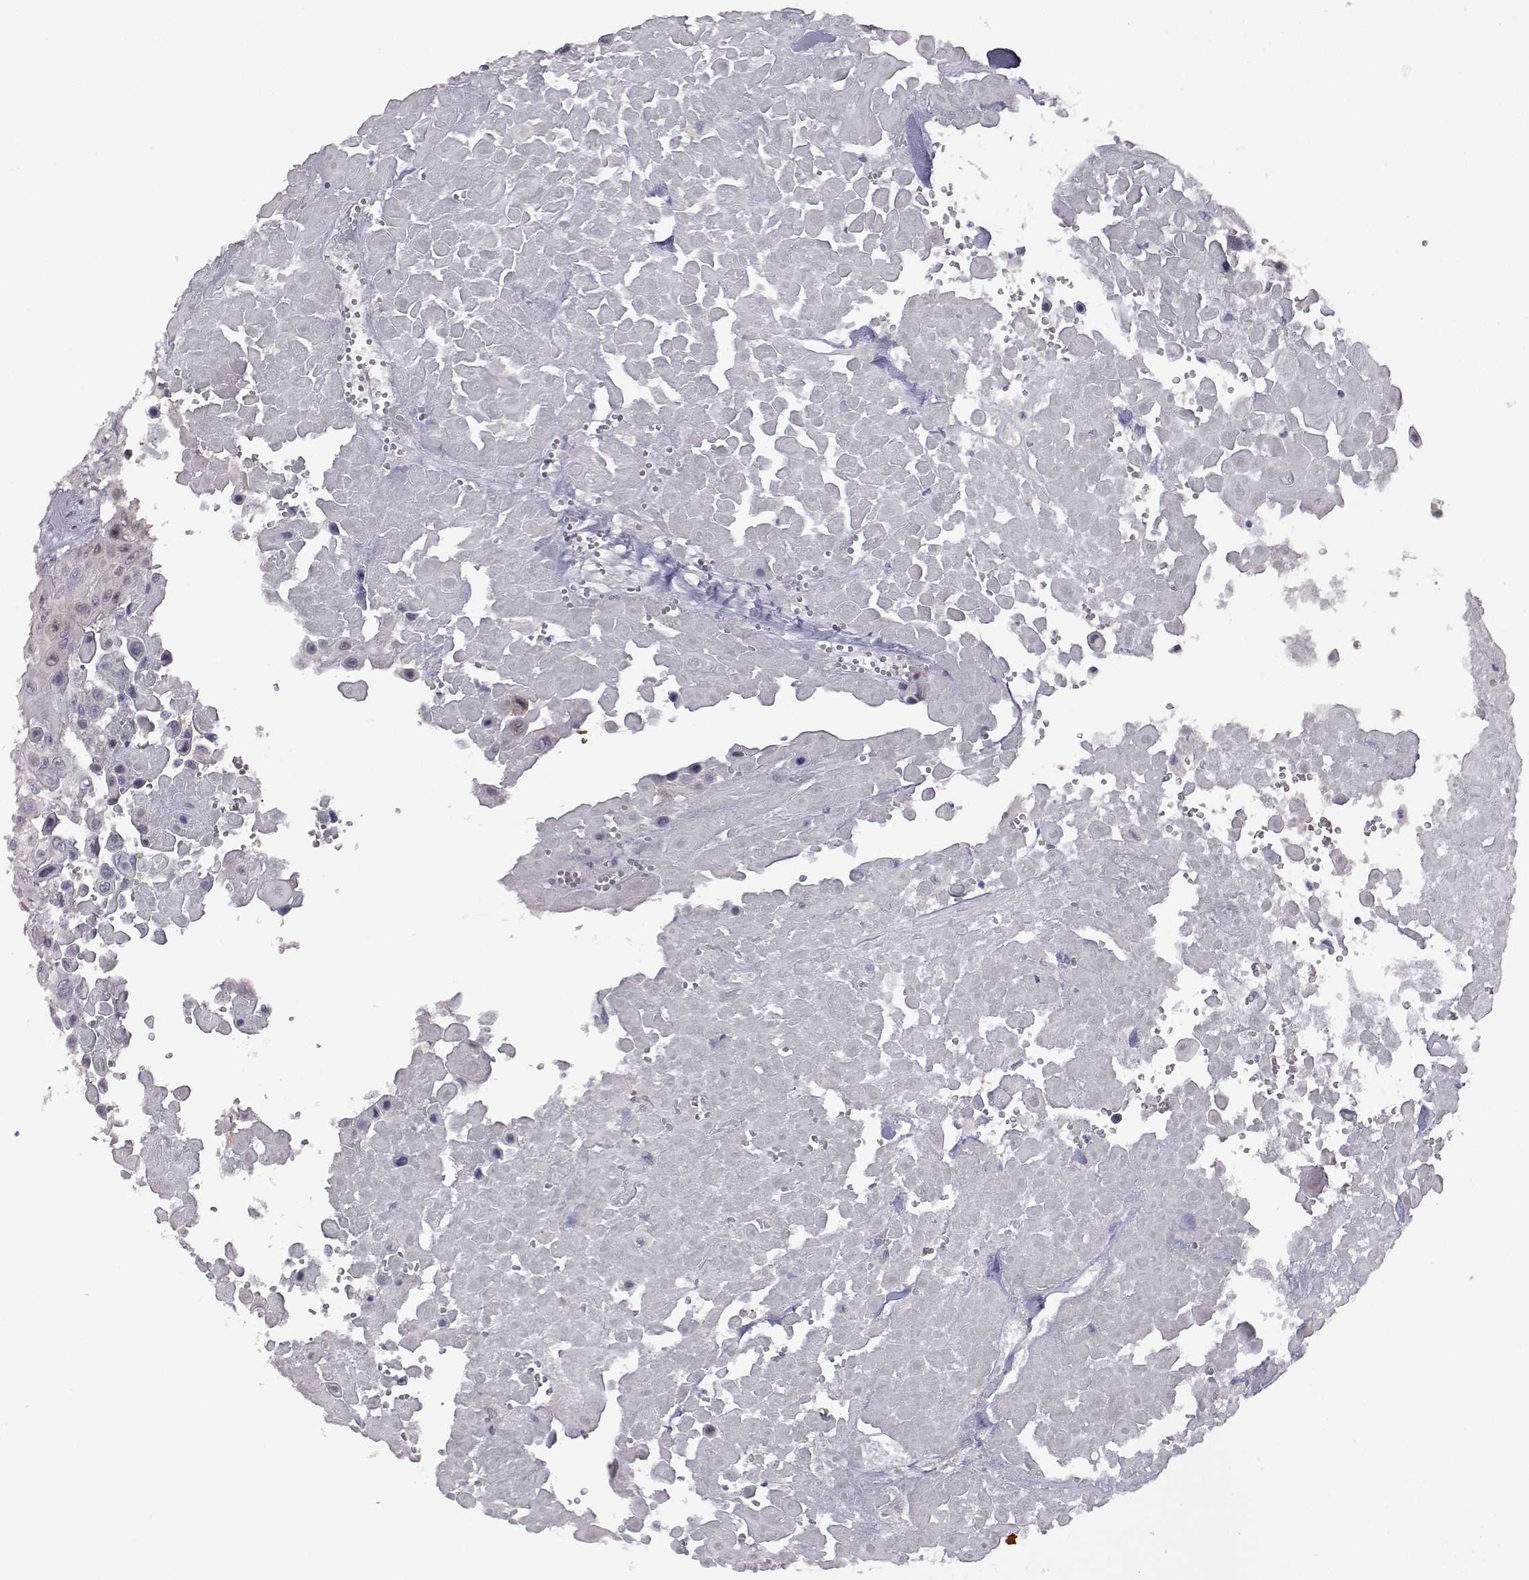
{"staining": {"intensity": "negative", "quantity": "none", "location": "none"}, "tissue": "head and neck cancer", "cell_type": "Tumor cells", "image_type": "cancer", "snomed": [{"axis": "morphology", "description": "Adenocarcinoma, NOS"}, {"axis": "topography", "description": "Head-Neck"}], "caption": "Immunohistochemistry (IHC) of human adenocarcinoma (head and neck) displays no positivity in tumor cells.", "gene": "VGF", "patient": {"sex": "male", "age": 73}}